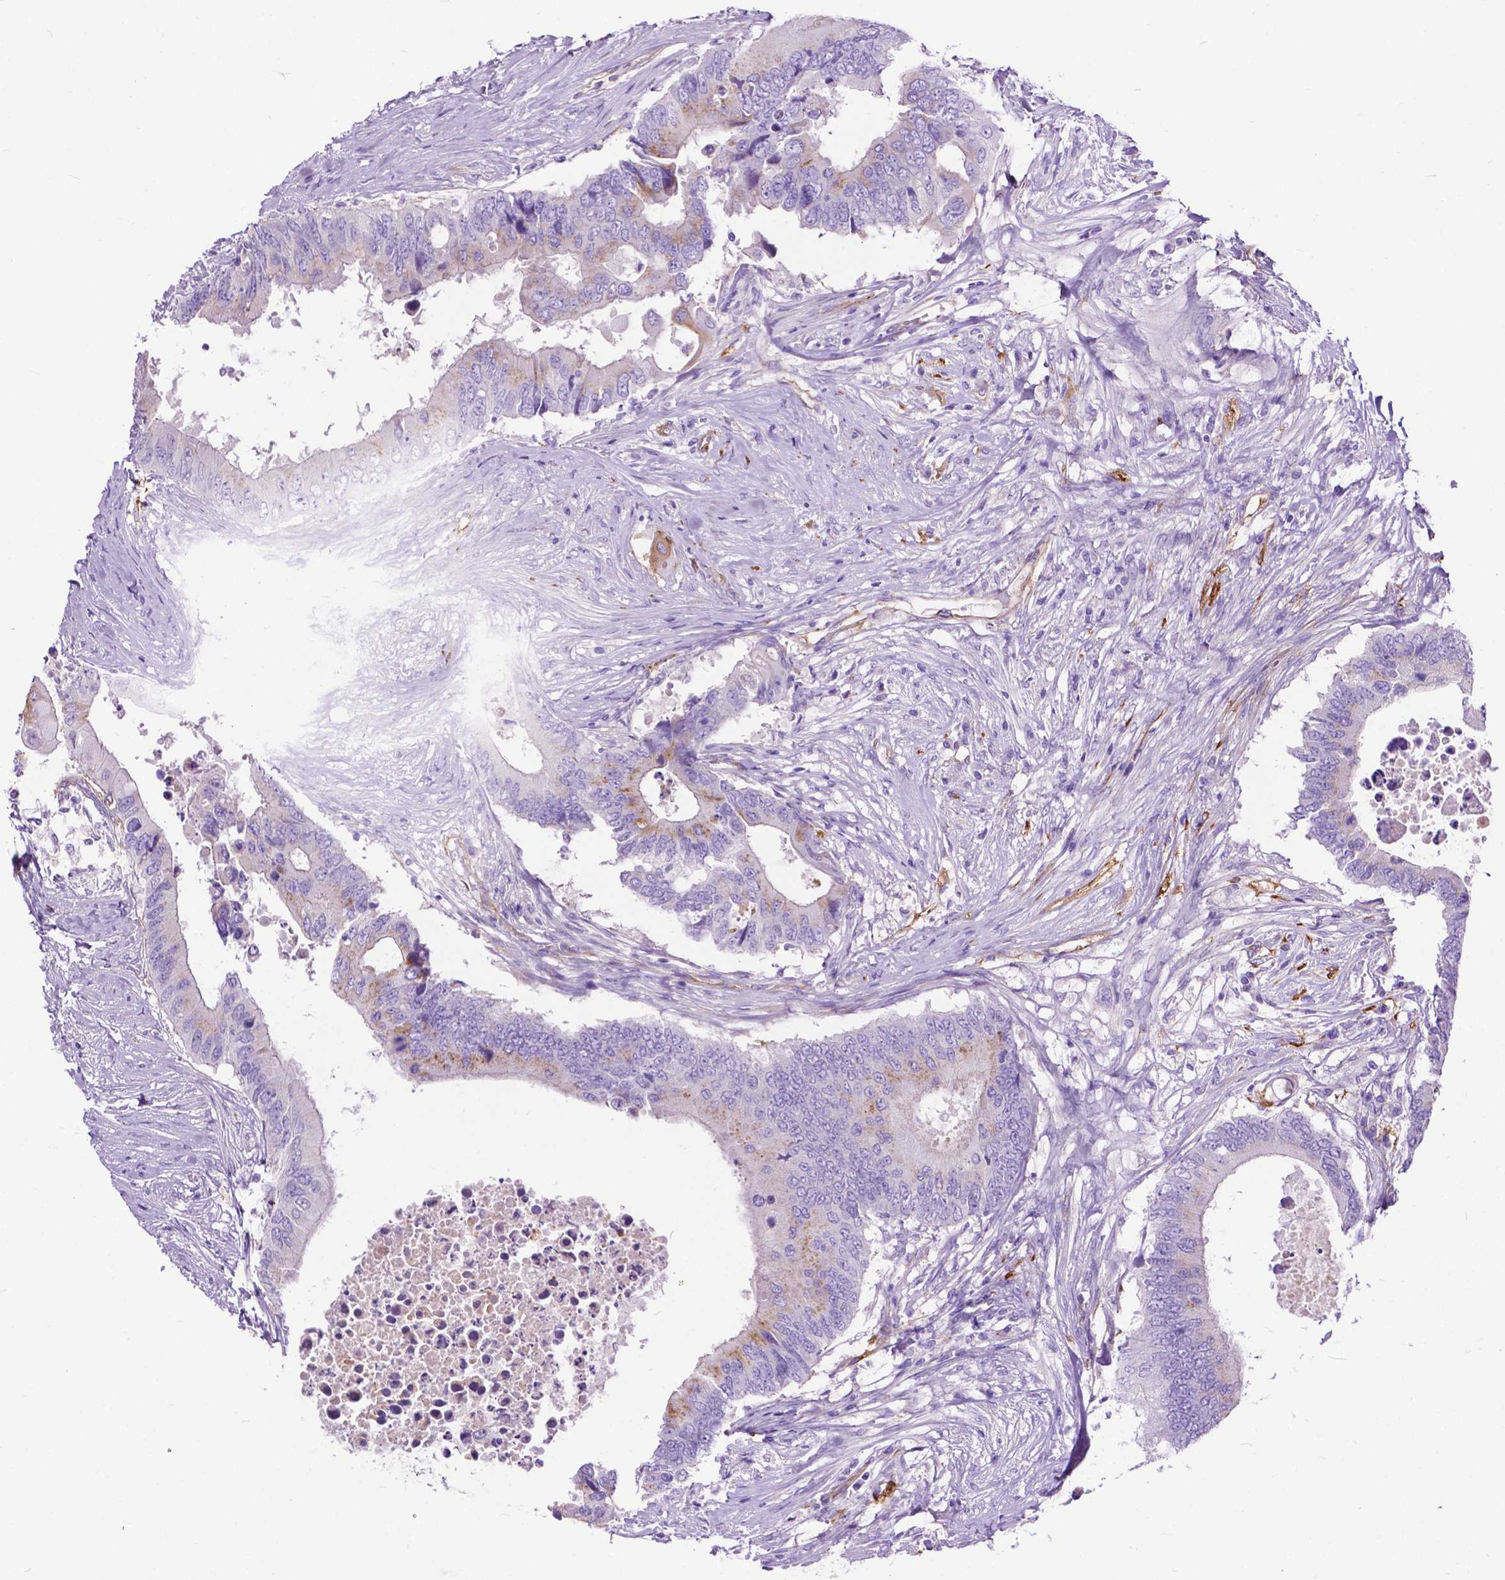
{"staining": {"intensity": "moderate", "quantity": "<25%", "location": "cytoplasmic/membranous"}, "tissue": "colorectal cancer", "cell_type": "Tumor cells", "image_type": "cancer", "snomed": [{"axis": "morphology", "description": "Adenocarcinoma, NOS"}, {"axis": "topography", "description": "Colon"}], "caption": "This photomicrograph demonstrates colorectal cancer stained with immunohistochemistry to label a protein in brown. The cytoplasmic/membranous of tumor cells show moderate positivity for the protein. Nuclei are counter-stained blue.", "gene": "PCDHA12", "patient": {"sex": "male", "age": 71}}